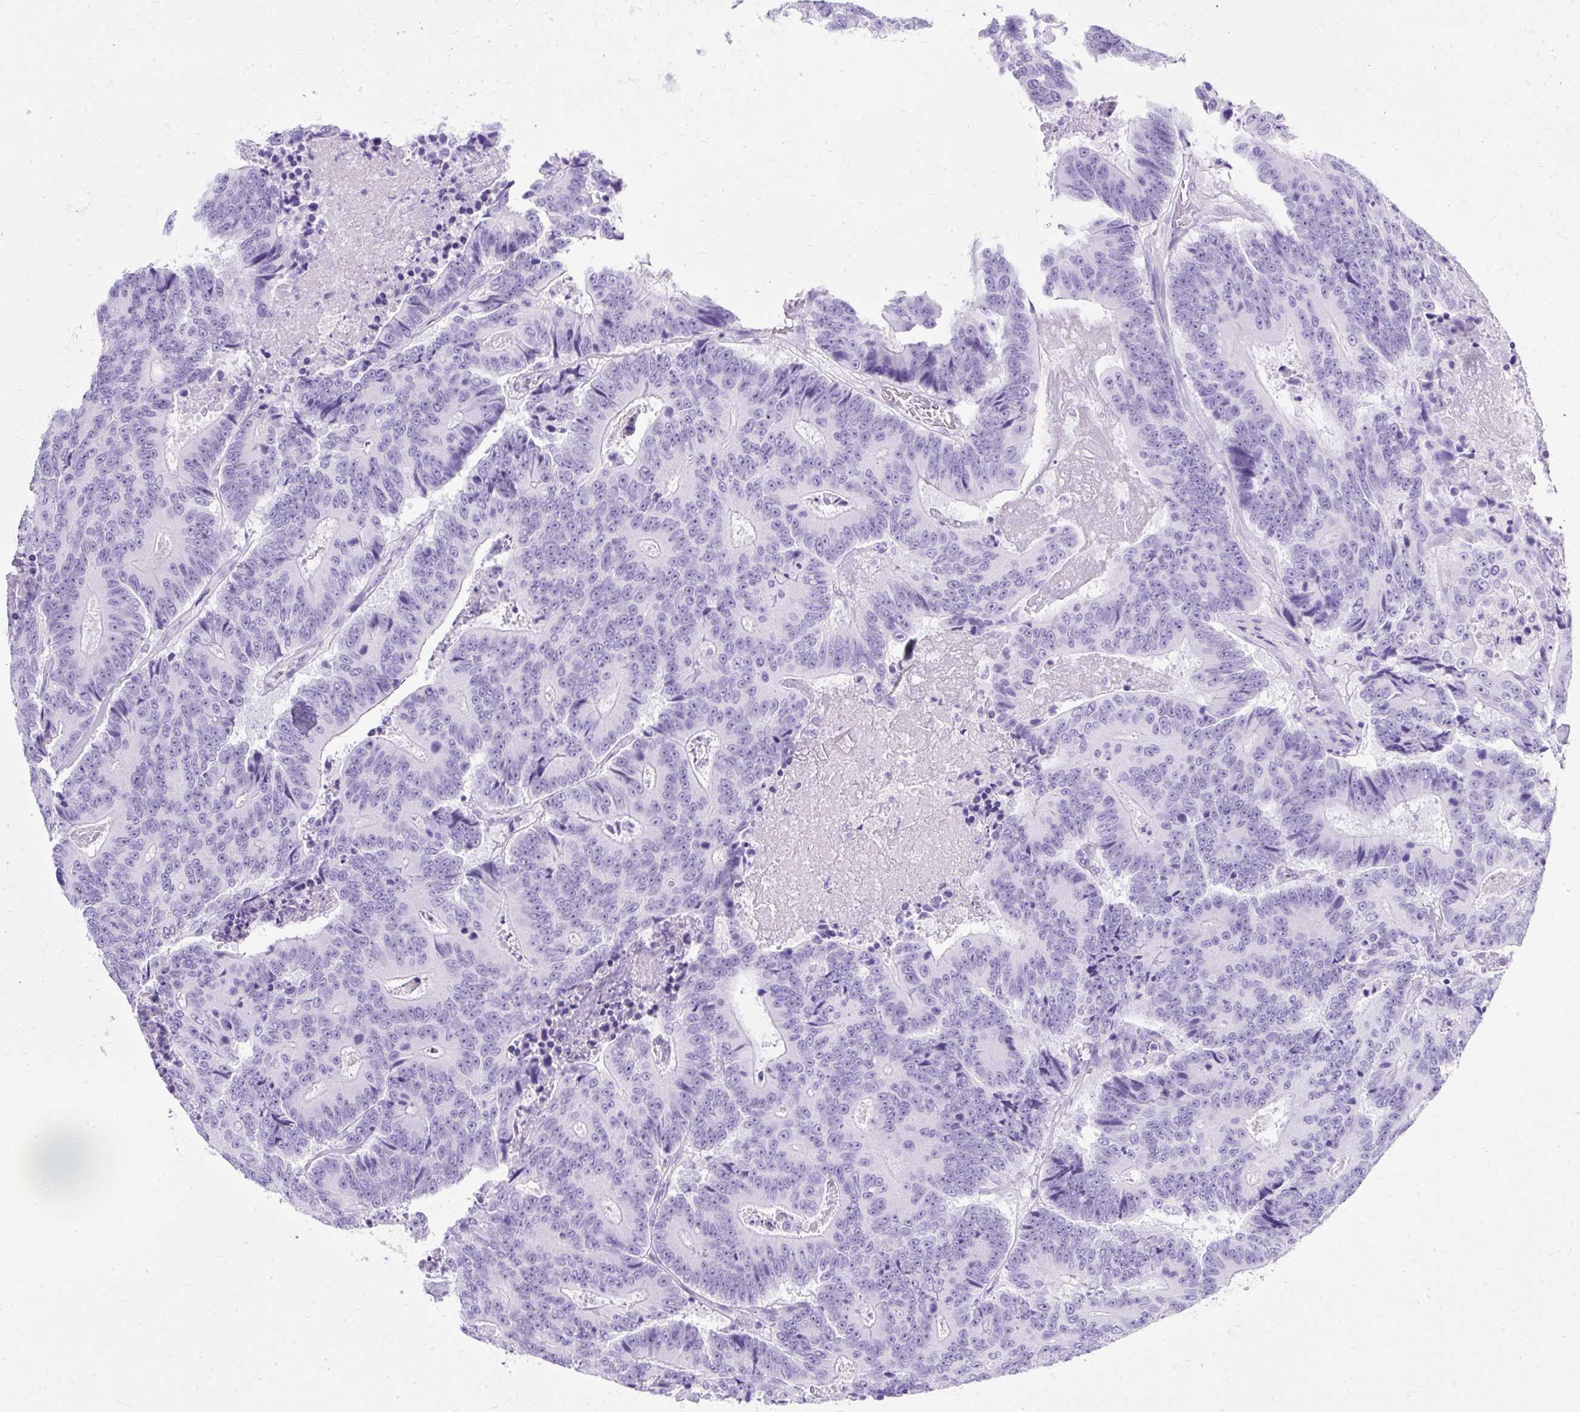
{"staining": {"intensity": "negative", "quantity": "none", "location": "none"}, "tissue": "colorectal cancer", "cell_type": "Tumor cells", "image_type": "cancer", "snomed": [{"axis": "morphology", "description": "Adenocarcinoma, NOS"}, {"axis": "topography", "description": "Colon"}], "caption": "Tumor cells show no significant expression in colorectal cancer.", "gene": "PVALB", "patient": {"sex": "male", "age": 83}}